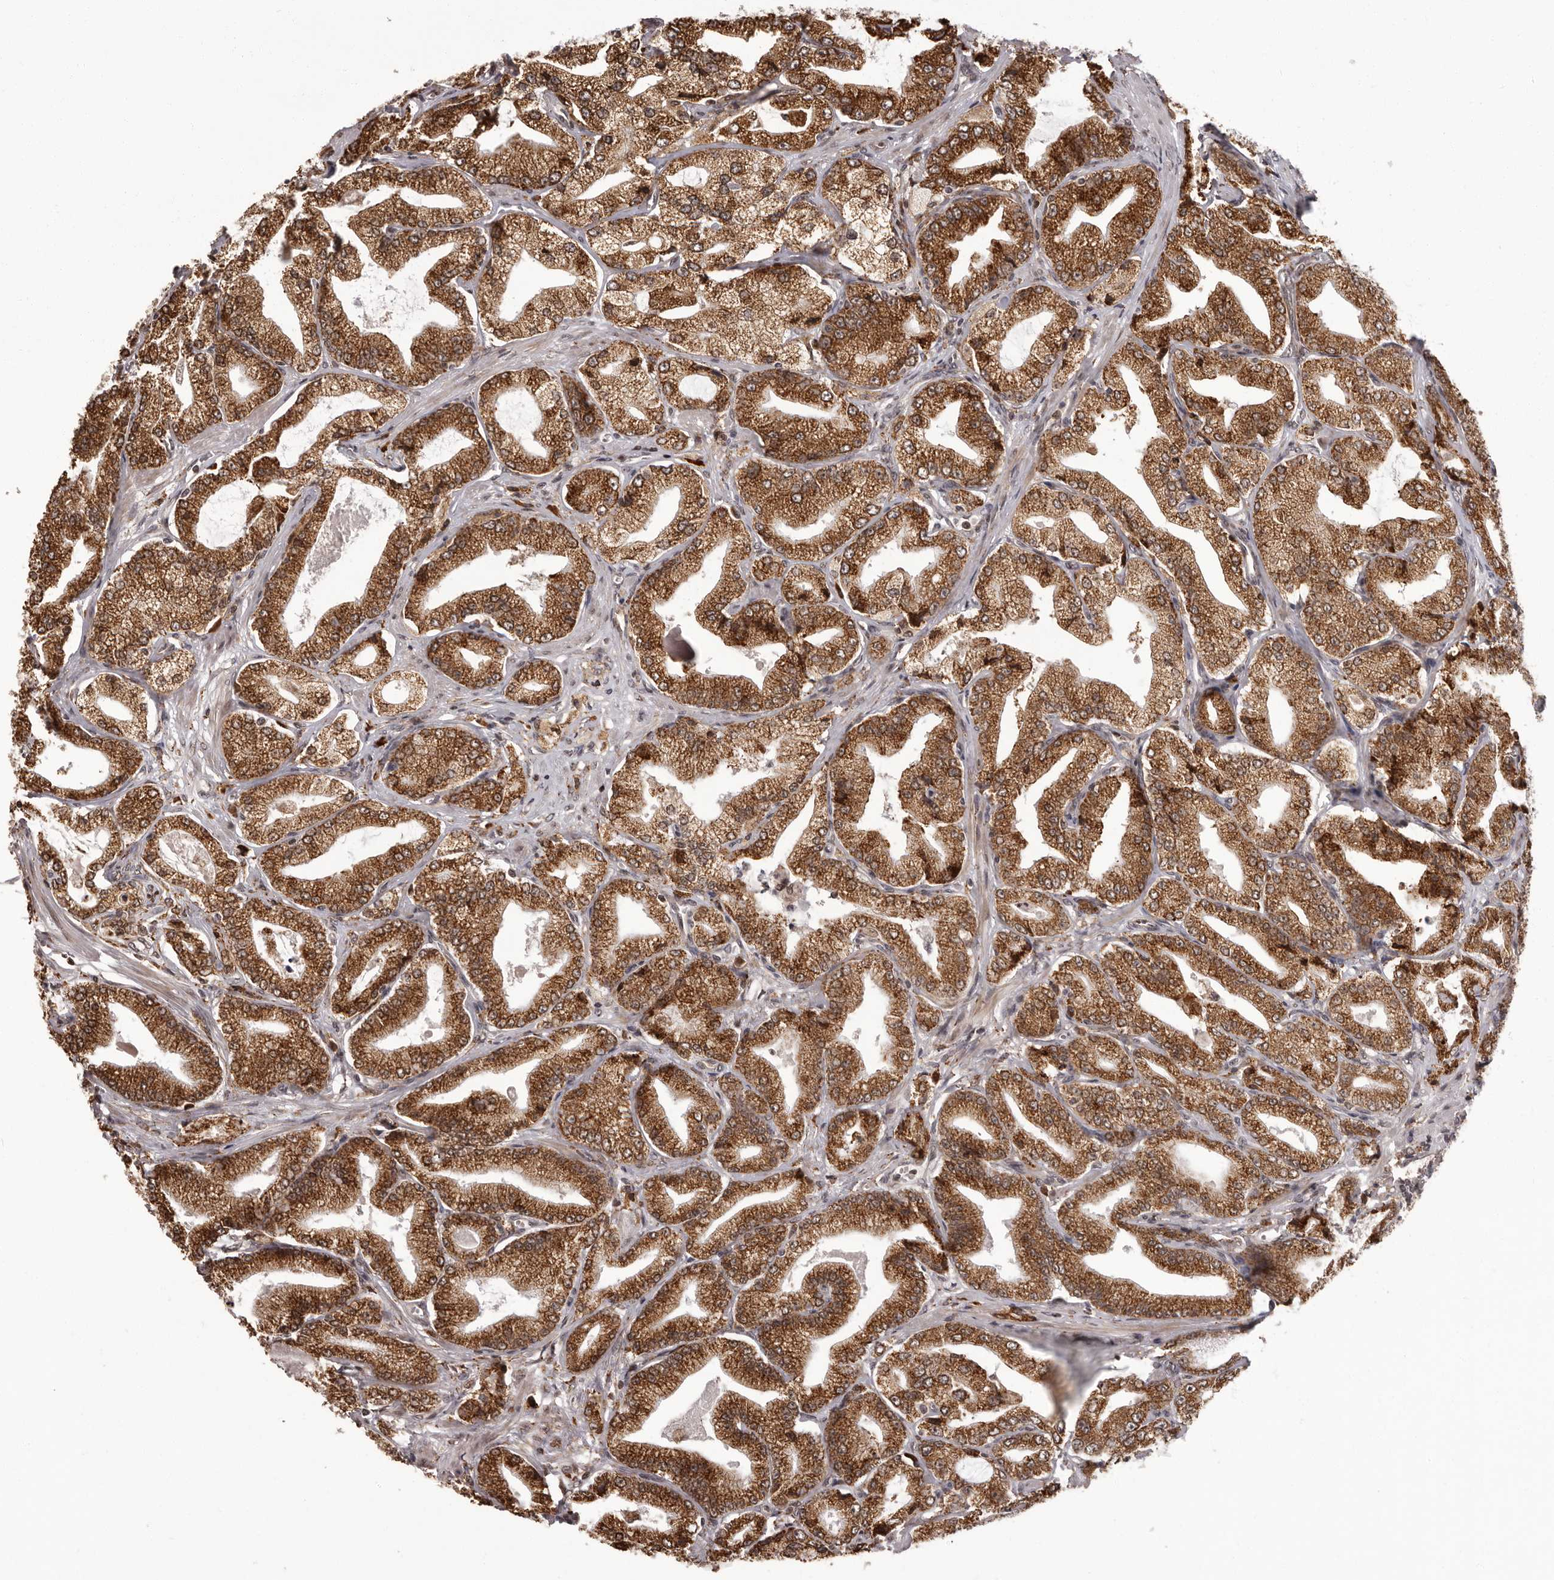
{"staining": {"intensity": "strong", "quantity": ">75%", "location": "cytoplasmic/membranous"}, "tissue": "prostate cancer", "cell_type": "Tumor cells", "image_type": "cancer", "snomed": [{"axis": "morphology", "description": "Adenocarcinoma, Low grade"}, {"axis": "topography", "description": "Prostate"}], "caption": "Protein expression analysis of human low-grade adenocarcinoma (prostate) reveals strong cytoplasmic/membranous staining in approximately >75% of tumor cells. The staining was performed using DAB to visualize the protein expression in brown, while the nuclei were stained in blue with hematoxylin (Magnification: 20x).", "gene": "IL32", "patient": {"sex": "male", "age": 63}}